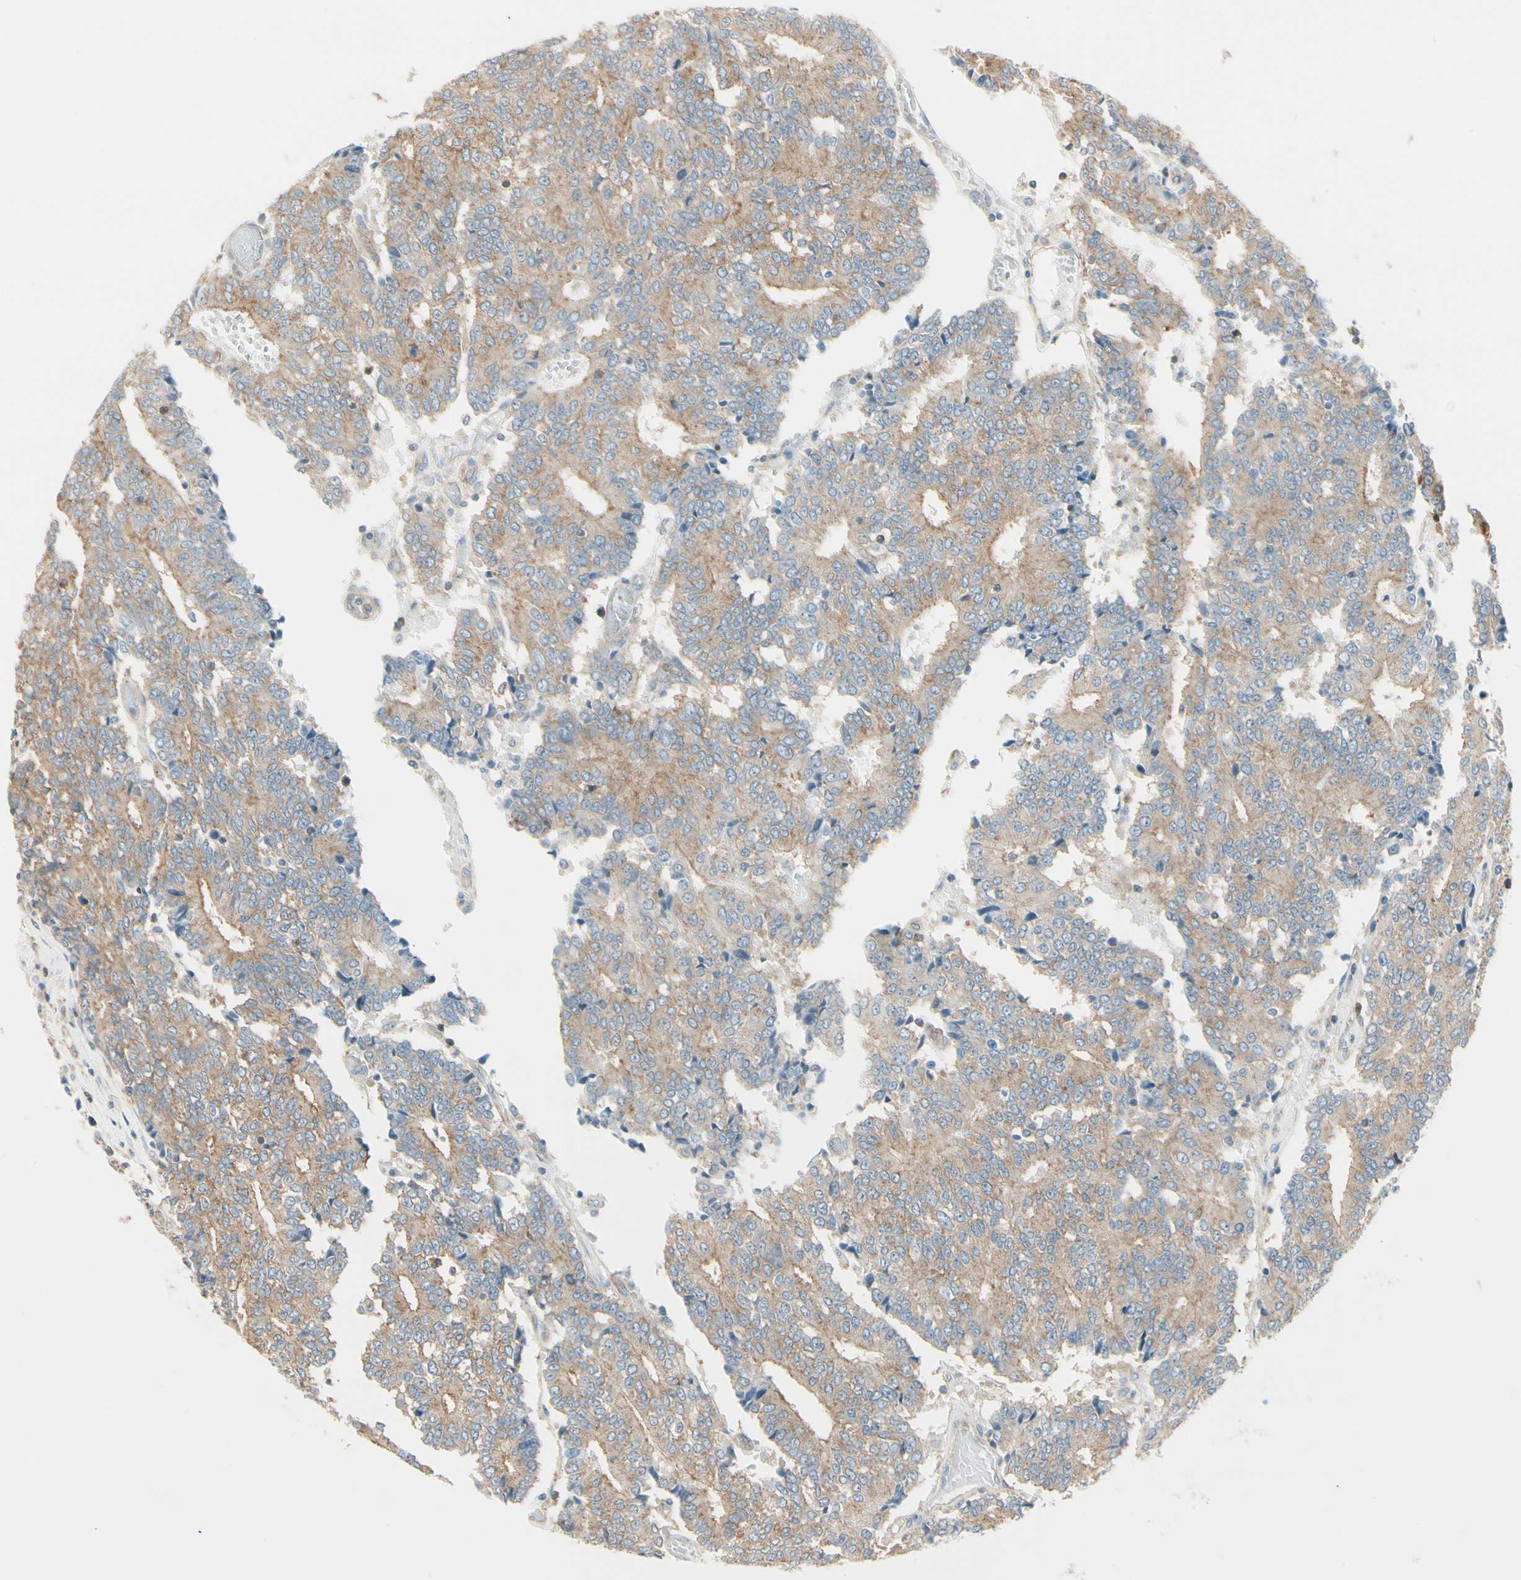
{"staining": {"intensity": "moderate", "quantity": ">75%", "location": "cytoplasmic/membranous"}, "tissue": "prostate cancer", "cell_type": "Tumor cells", "image_type": "cancer", "snomed": [{"axis": "morphology", "description": "Adenocarcinoma, High grade"}, {"axis": "topography", "description": "Prostate"}], "caption": "A photomicrograph of prostate adenocarcinoma (high-grade) stained for a protein shows moderate cytoplasmic/membranous brown staining in tumor cells.", "gene": "AGFG1", "patient": {"sex": "male", "age": 55}}